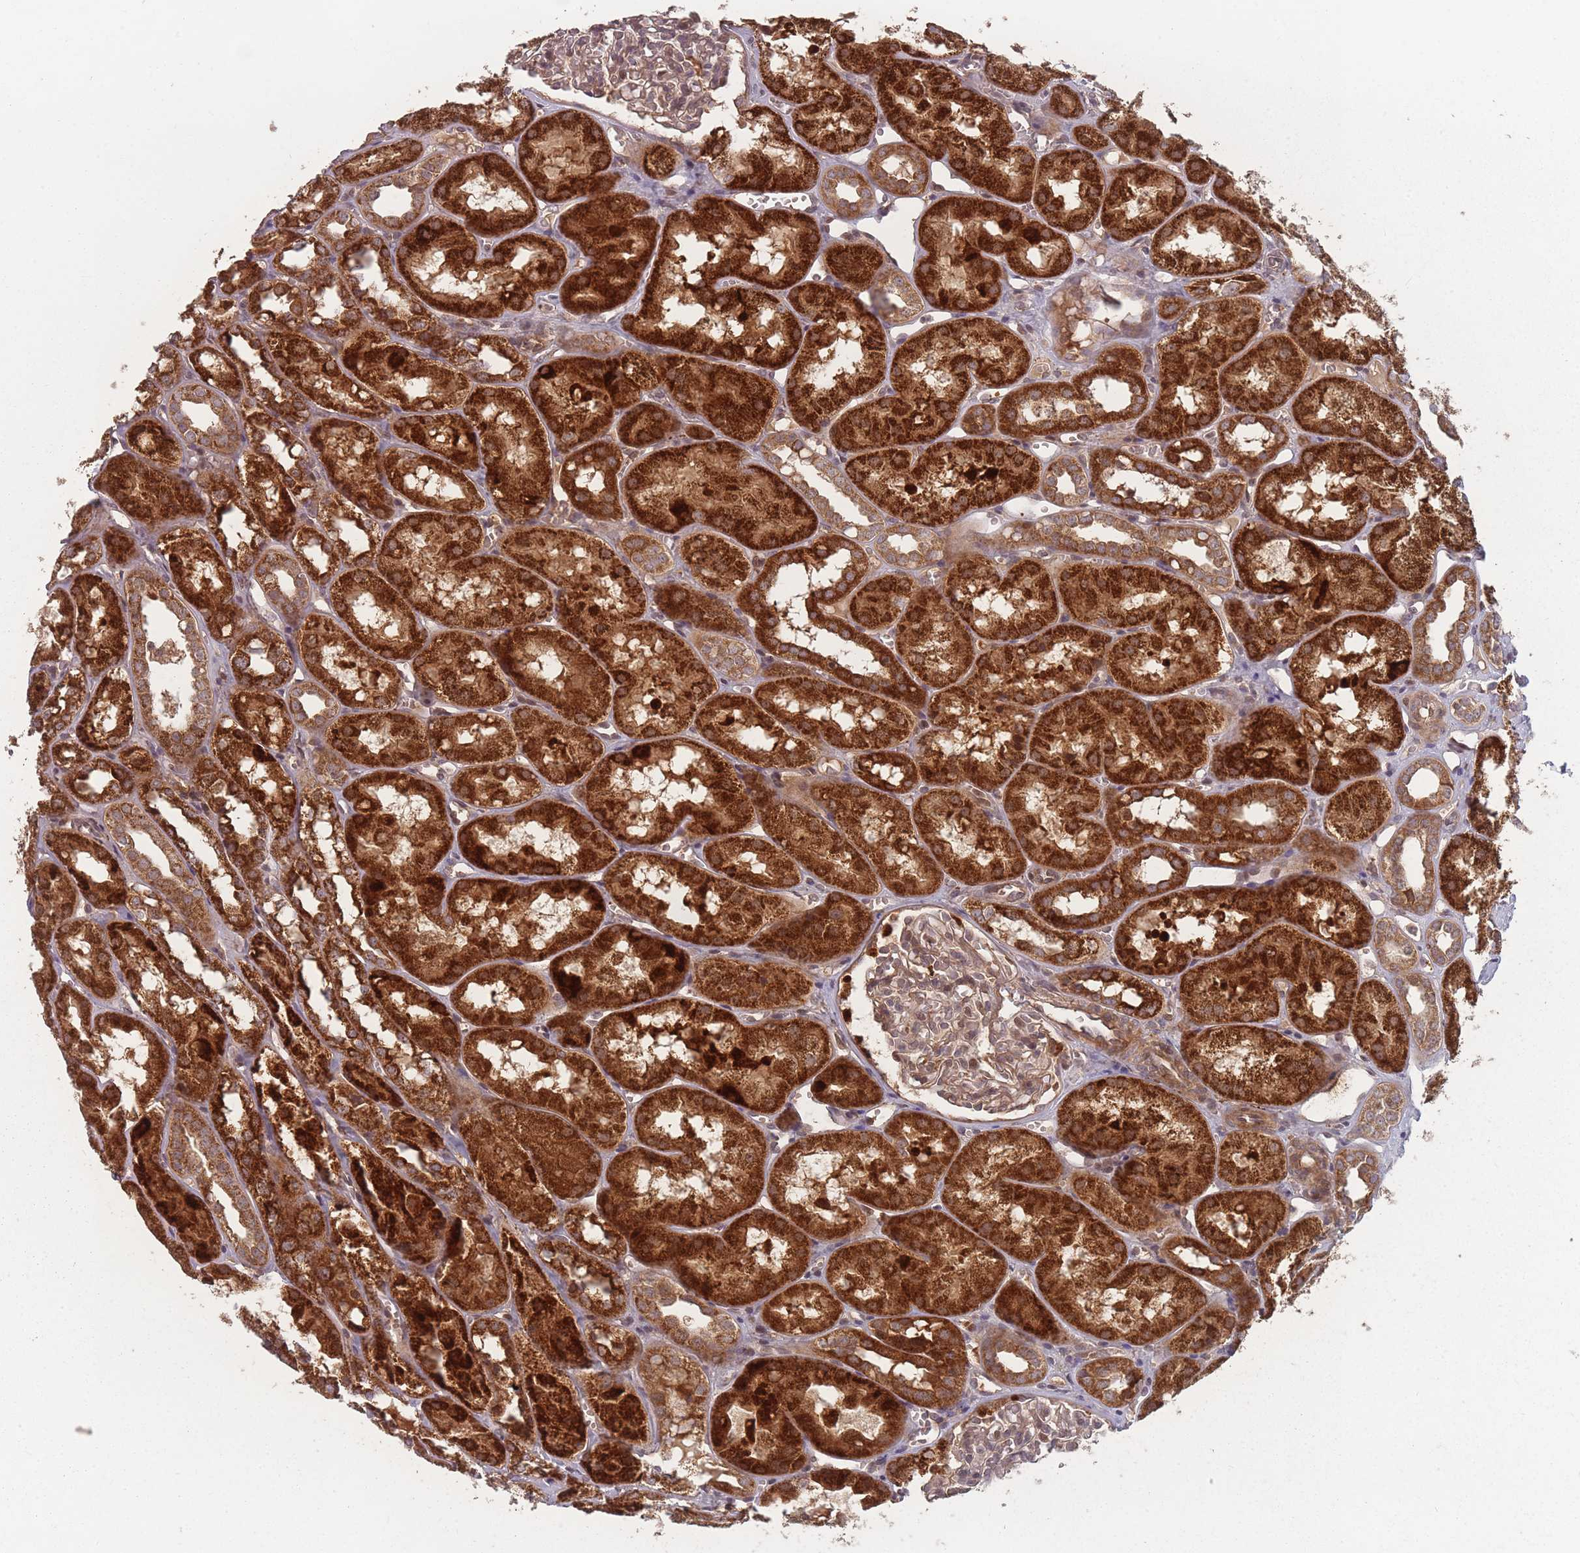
{"staining": {"intensity": "moderate", "quantity": "25%-75%", "location": "cytoplasmic/membranous"}, "tissue": "kidney", "cell_type": "Cells in glomeruli", "image_type": "normal", "snomed": [{"axis": "morphology", "description": "Normal tissue, NOS"}, {"axis": "topography", "description": "Kidney"}], "caption": "Immunohistochemistry (IHC) of benign human kidney demonstrates medium levels of moderate cytoplasmic/membranous expression in about 25%-75% of cells in glomeruli.", "gene": "HAGH", "patient": {"sex": "male", "age": 16}}